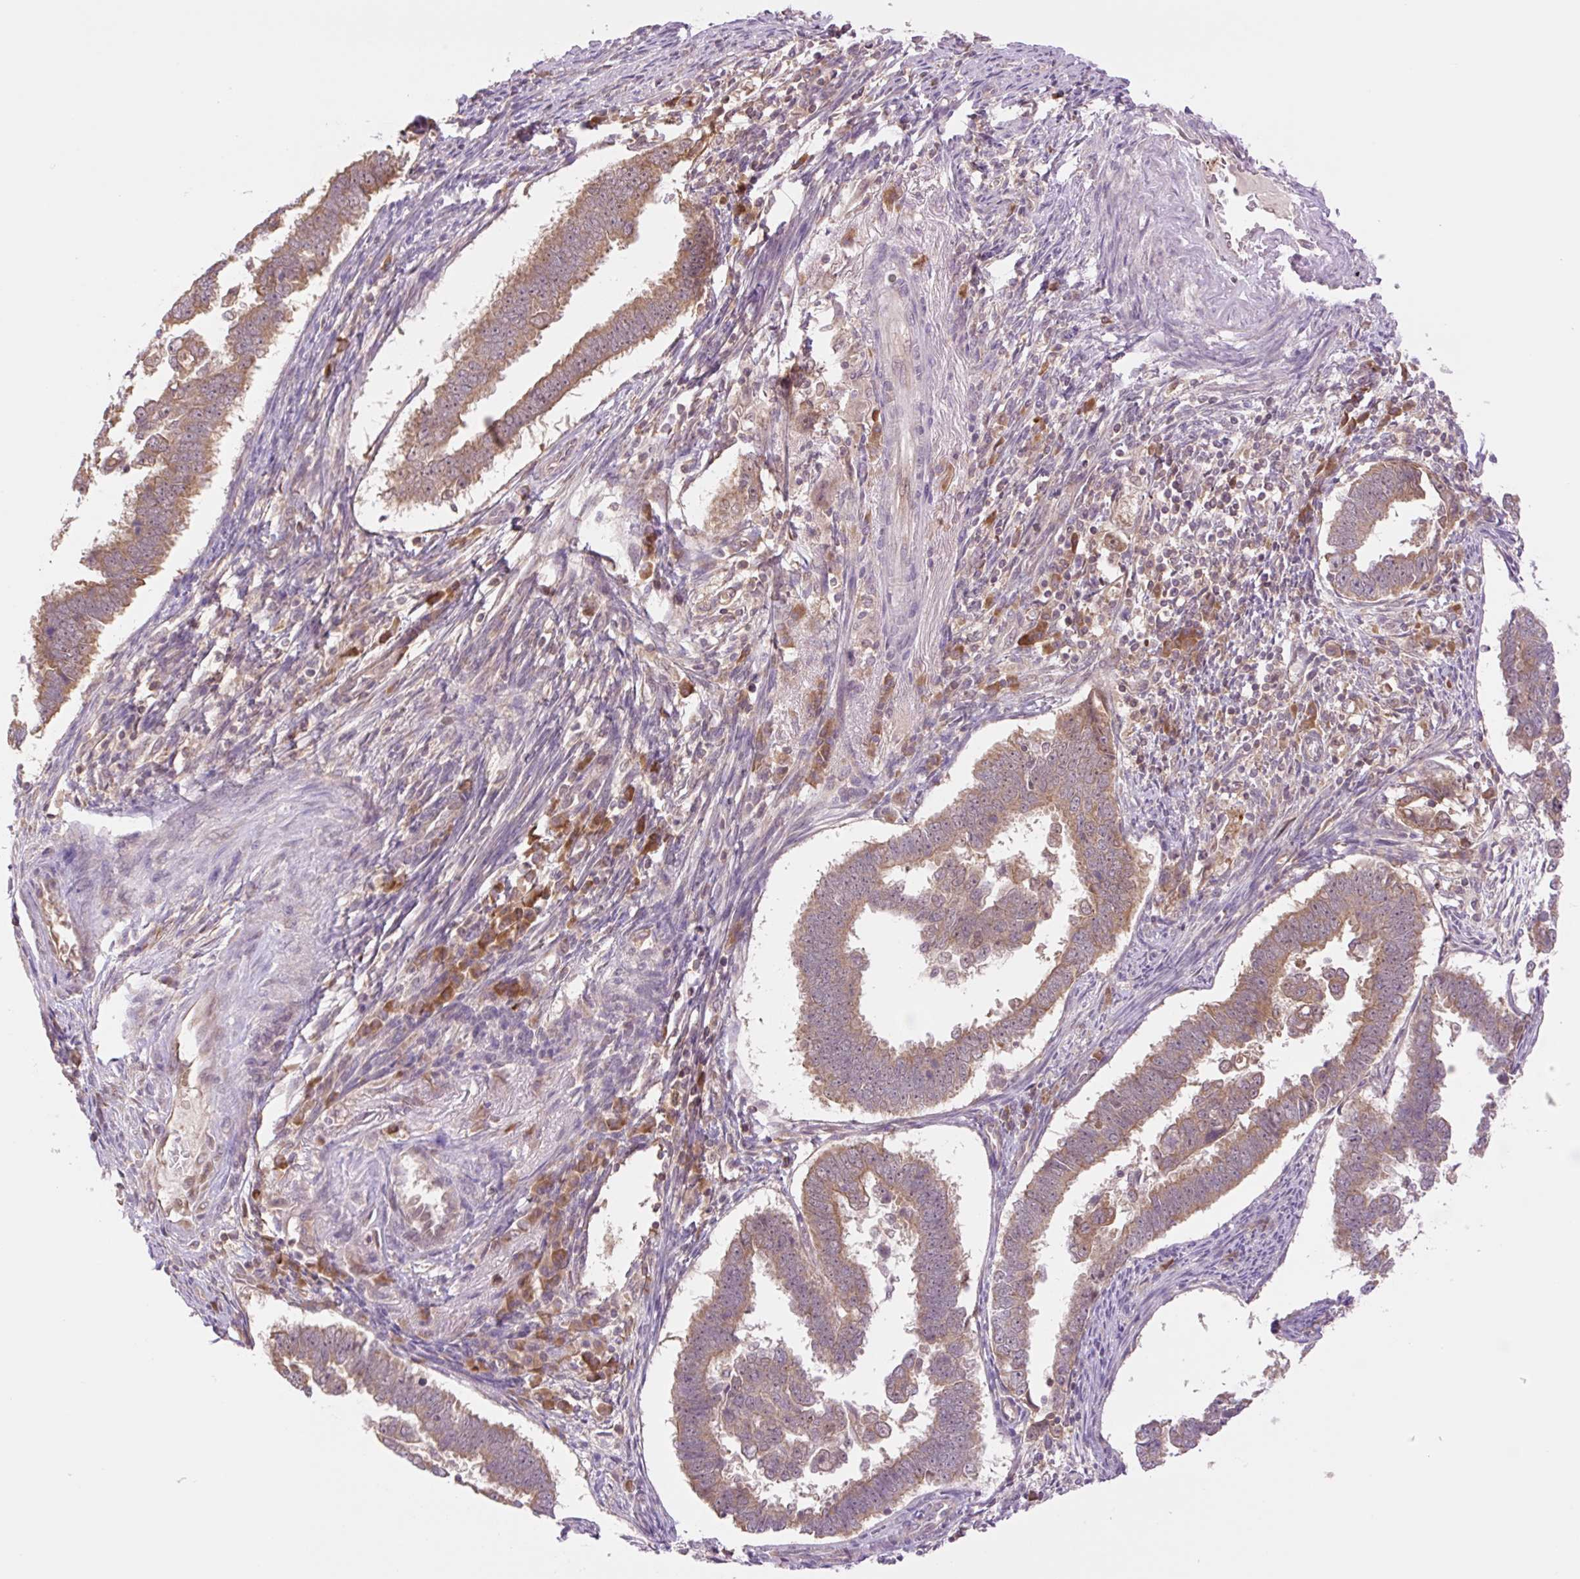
{"staining": {"intensity": "moderate", "quantity": ">75%", "location": "cytoplasmic/membranous"}, "tissue": "endometrial cancer", "cell_type": "Tumor cells", "image_type": "cancer", "snomed": [{"axis": "morphology", "description": "Adenocarcinoma, NOS"}, {"axis": "topography", "description": "Endometrium"}], "caption": "Protein expression analysis of endometrial cancer demonstrates moderate cytoplasmic/membranous positivity in about >75% of tumor cells.", "gene": "YJU2B", "patient": {"sex": "female", "age": 75}}